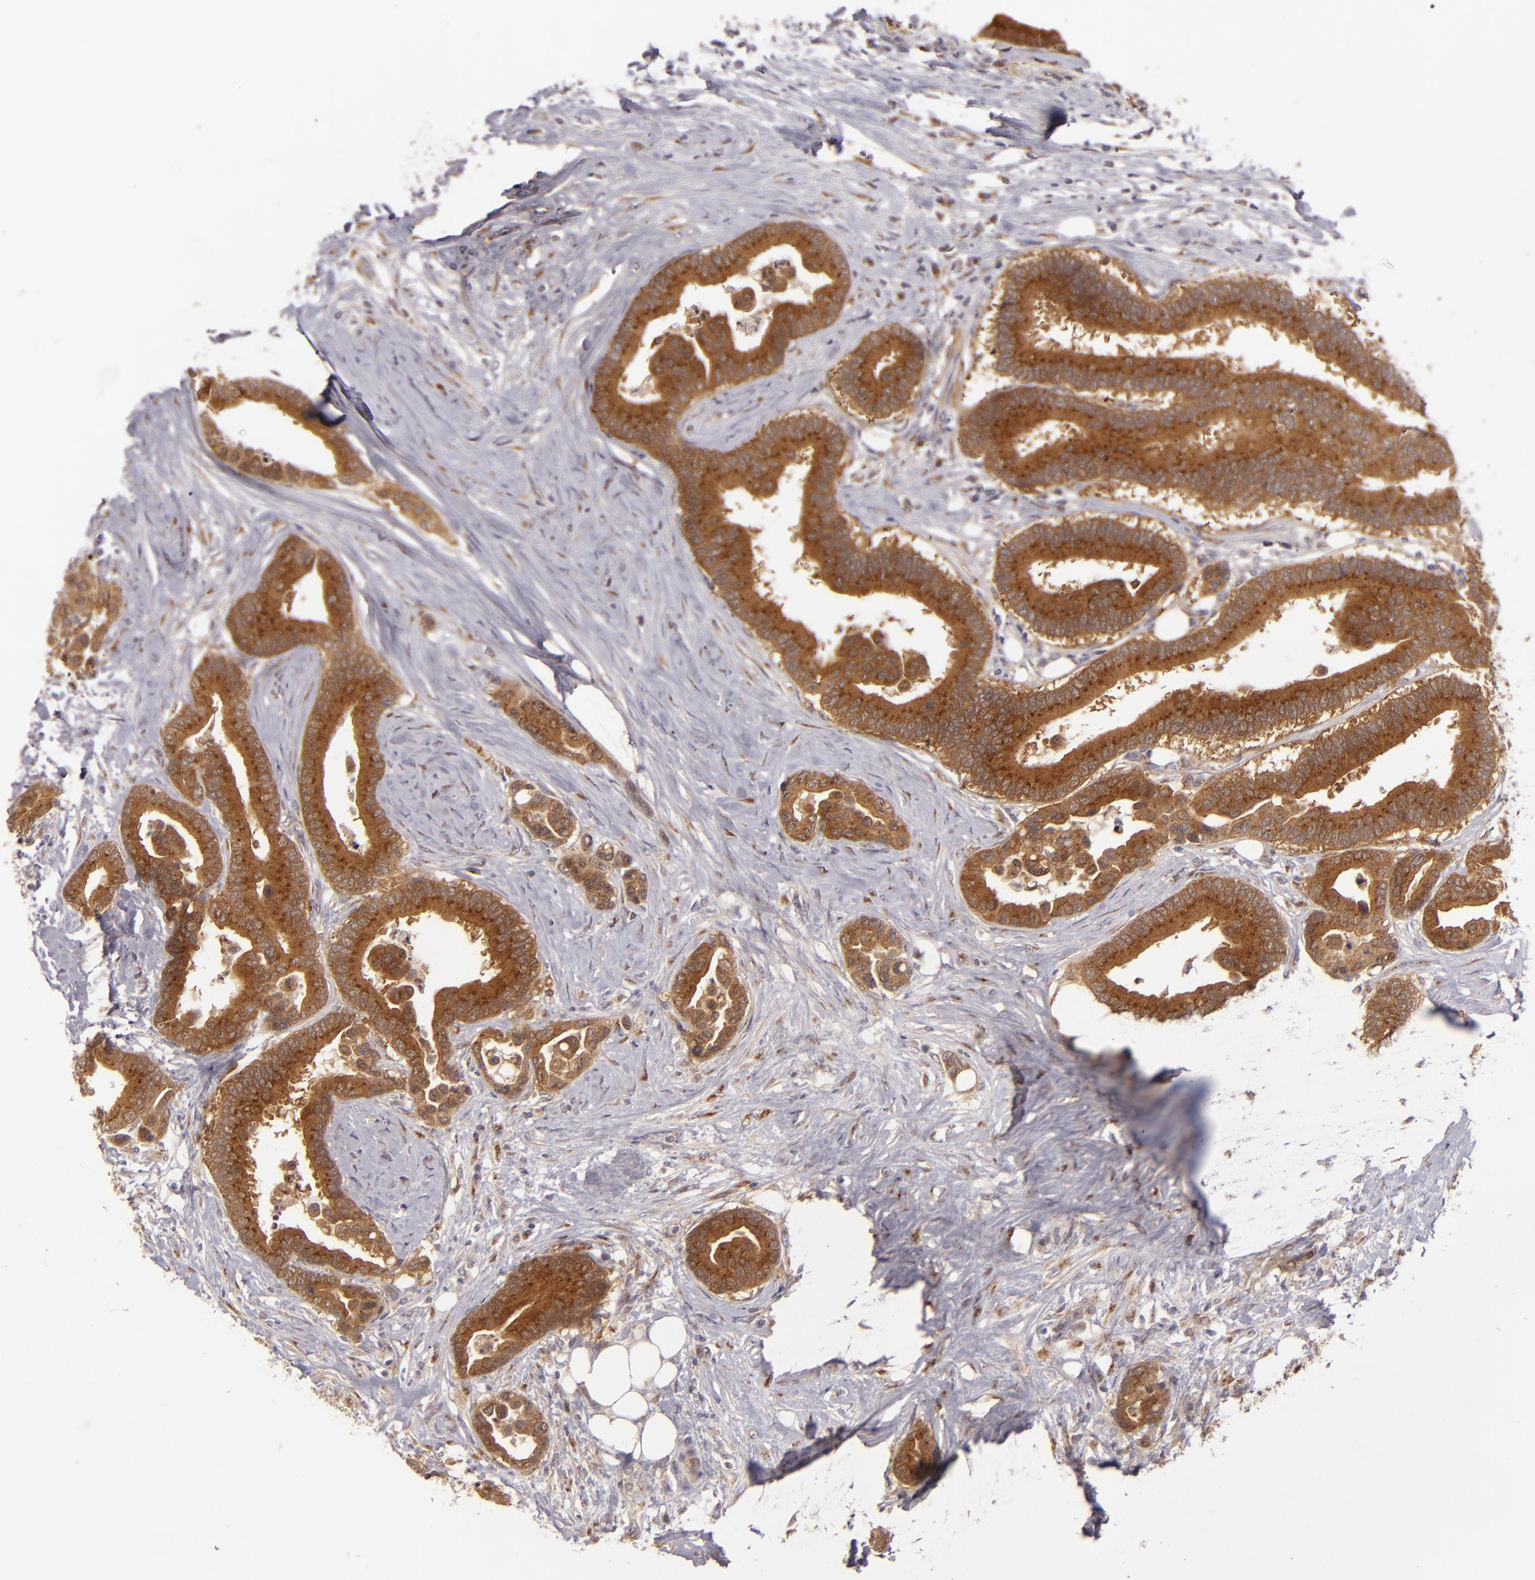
{"staining": {"intensity": "strong", "quantity": ">75%", "location": "cytoplasmic/membranous"}, "tissue": "colorectal cancer", "cell_type": "Tumor cells", "image_type": "cancer", "snomed": [{"axis": "morphology", "description": "Adenocarcinoma, NOS"}, {"axis": "topography", "description": "Colon"}], "caption": "Immunohistochemistry (IHC) image of neoplastic tissue: colorectal adenocarcinoma stained using IHC exhibits high levels of strong protein expression localized specifically in the cytoplasmic/membranous of tumor cells, appearing as a cytoplasmic/membranous brown color.", "gene": "SH2D4A", "patient": {"sex": "male", "age": 82}}